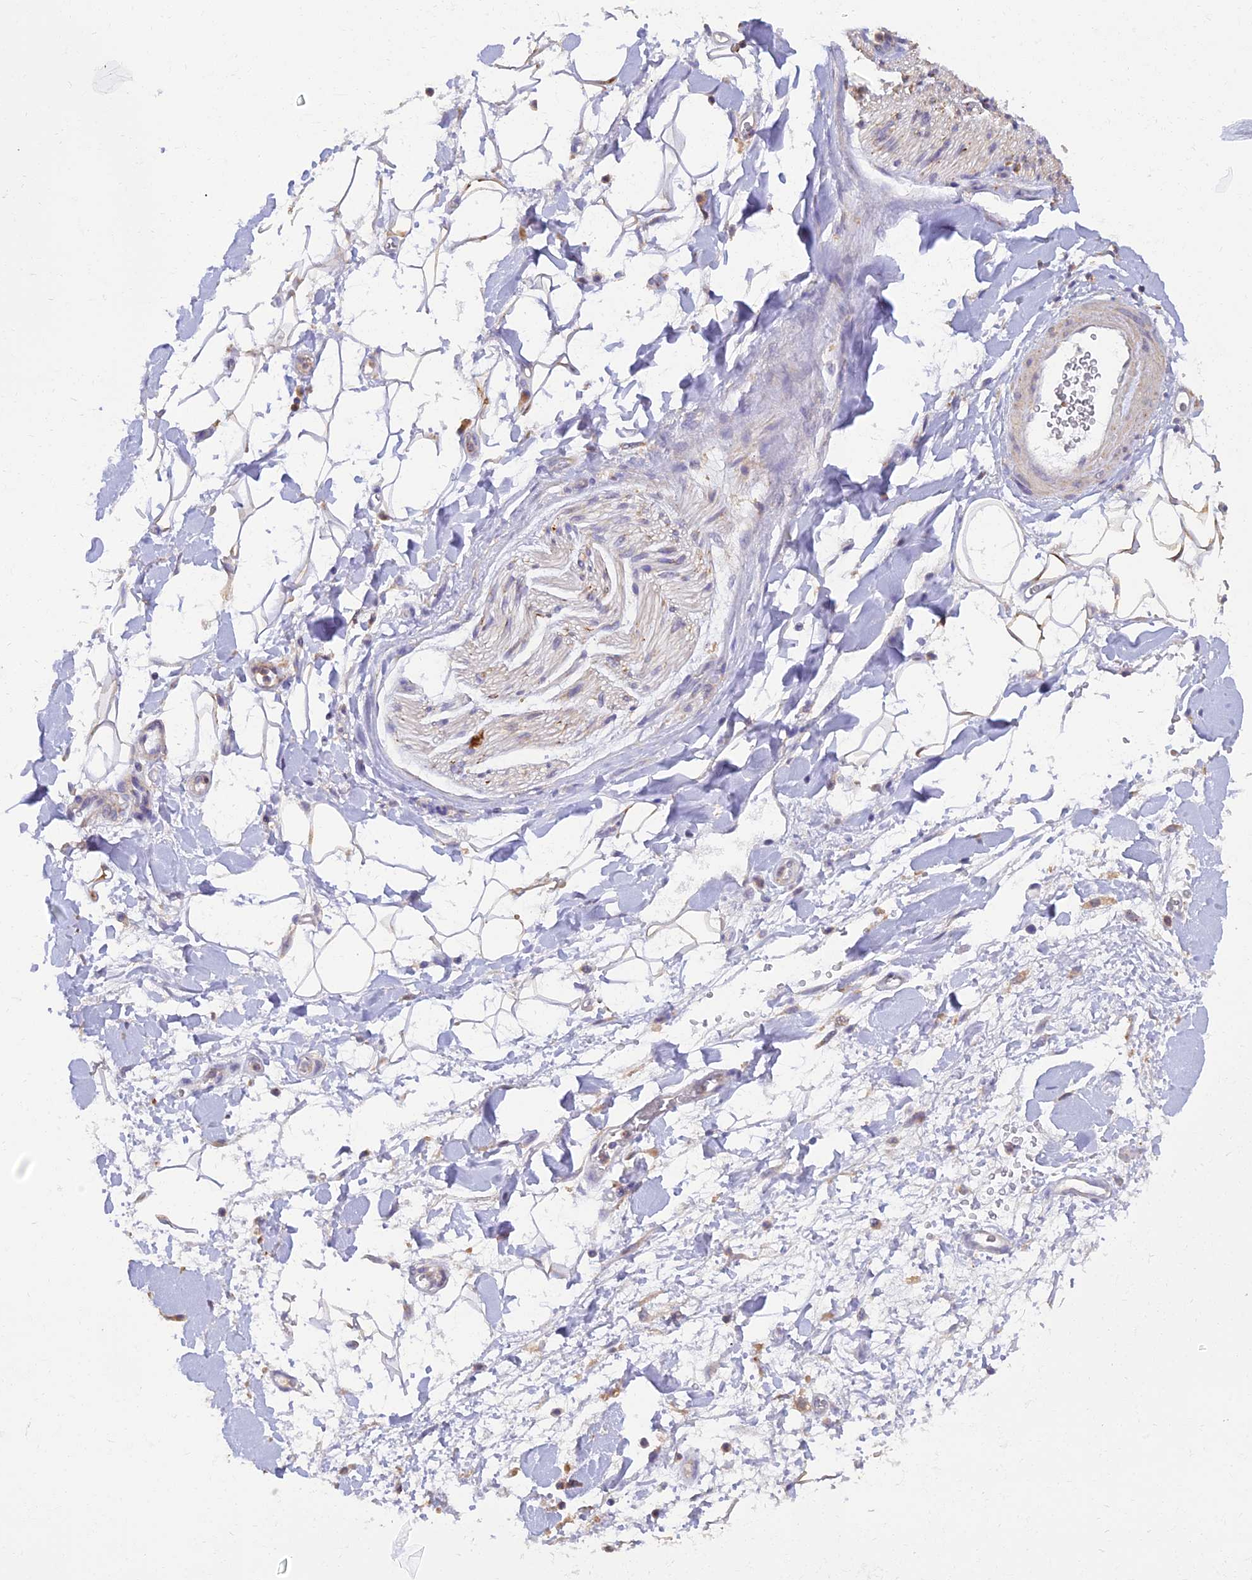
{"staining": {"intensity": "weak", "quantity": ">75%", "location": "cytoplasmic/membranous"}, "tissue": "adipose tissue", "cell_type": "Adipocytes", "image_type": "normal", "snomed": [{"axis": "morphology", "description": "Normal tissue, NOS"}, {"axis": "morphology", "description": "Adenocarcinoma, NOS"}, {"axis": "topography", "description": "Pancreas"}, {"axis": "topography", "description": "Peripheral nerve tissue"}], "caption": "Weak cytoplasmic/membranous protein staining is appreciated in approximately >75% of adipocytes in adipose tissue. The staining was performed using DAB (3,3'-diaminobenzidine) to visualize the protein expression in brown, while the nuclei were stained in blue with hematoxylin (Magnification: 20x).", "gene": "ARL8A", "patient": {"sex": "male", "age": 59}}